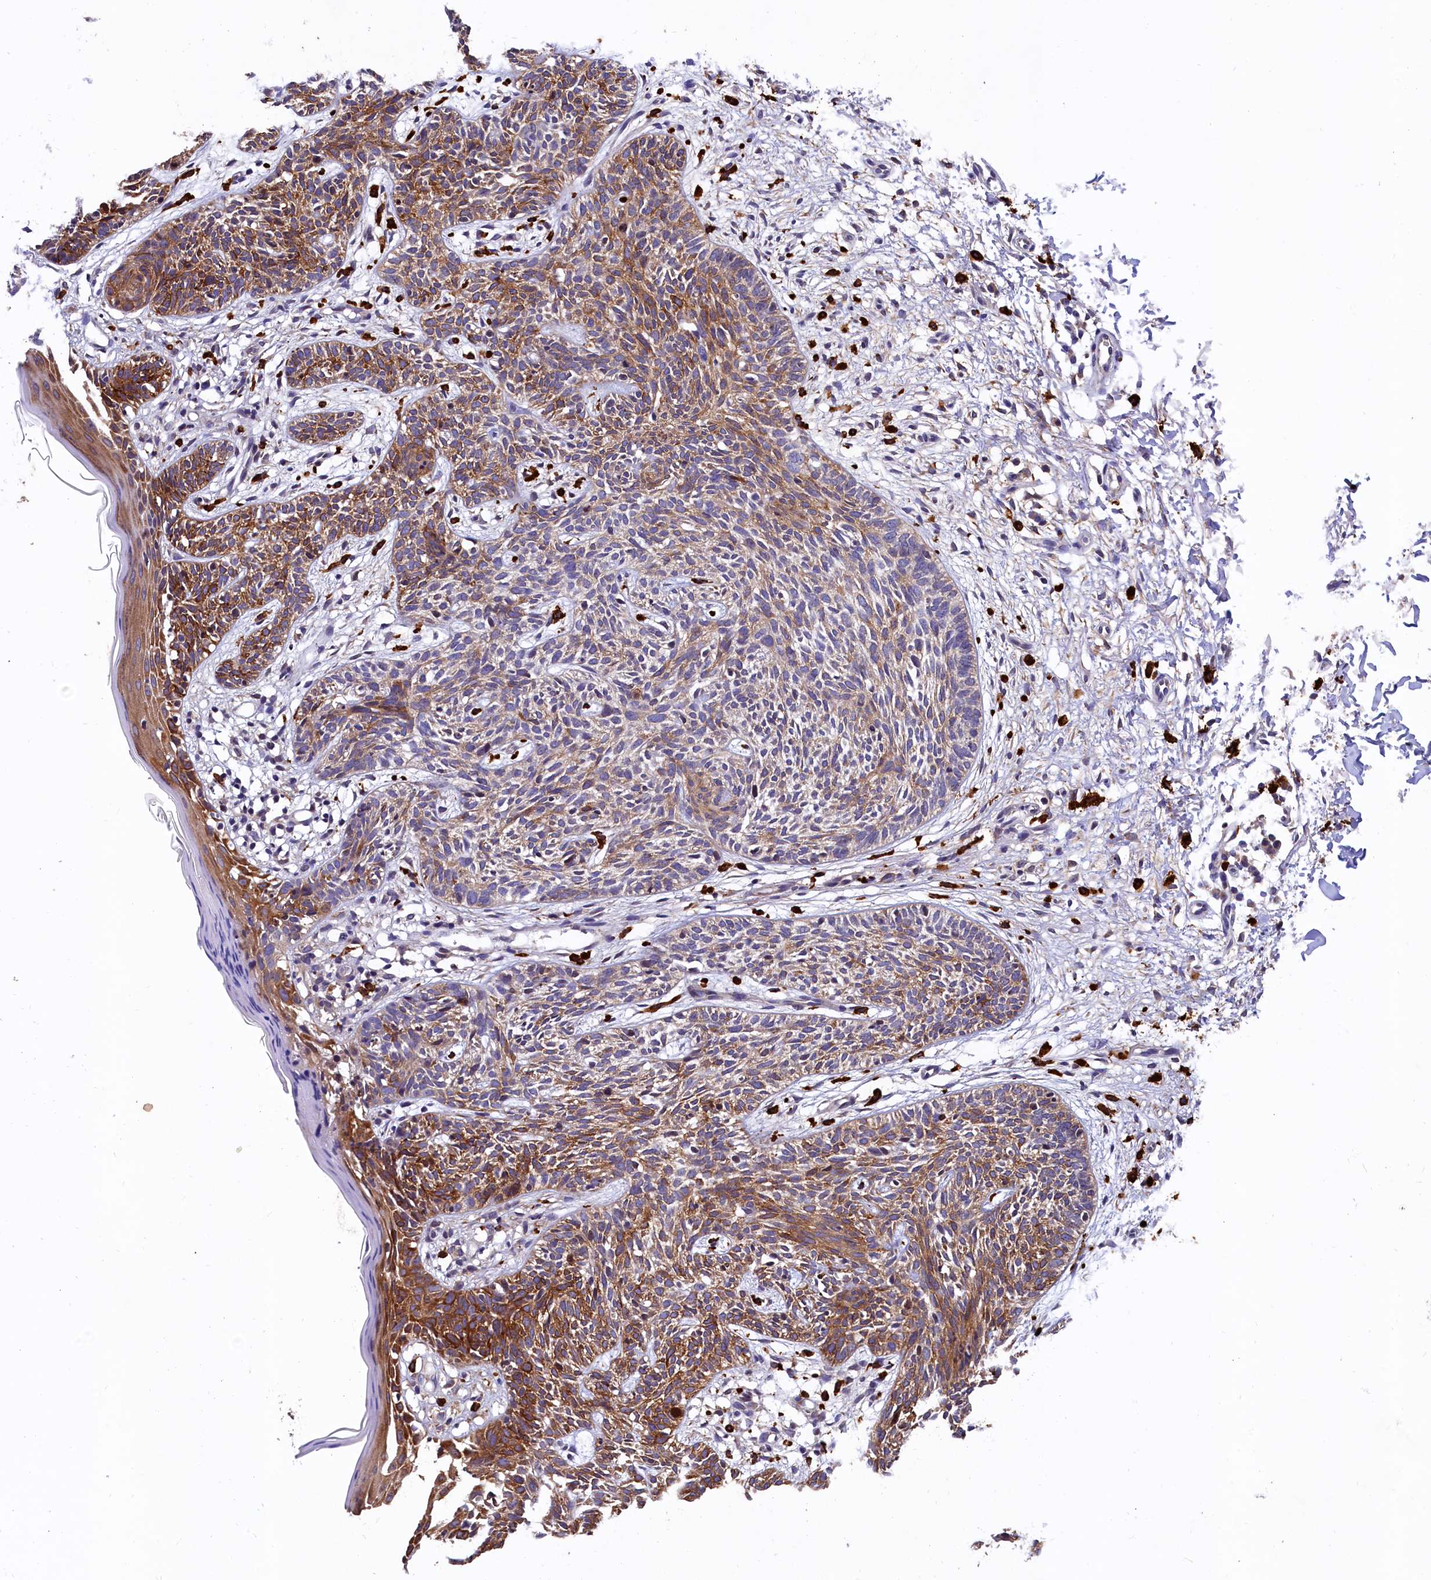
{"staining": {"intensity": "moderate", "quantity": "25%-75%", "location": "cytoplasmic/membranous"}, "tissue": "skin cancer", "cell_type": "Tumor cells", "image_type": "cancer", "snomed": [{"axis": "morphology", "description": "Basal cell carcinoma"}, {"axis": "topography", "description": "Skin"}], "caption": "Brown immunohistochemical staining in skin cancer (basal cell carcinoma) demonstrates moderate cytoplasmic/membranous positivity in about 25%-75% of tumor cells.", "gene": "EPS8L2", "patient": {"sex": "female", "age": 66}}